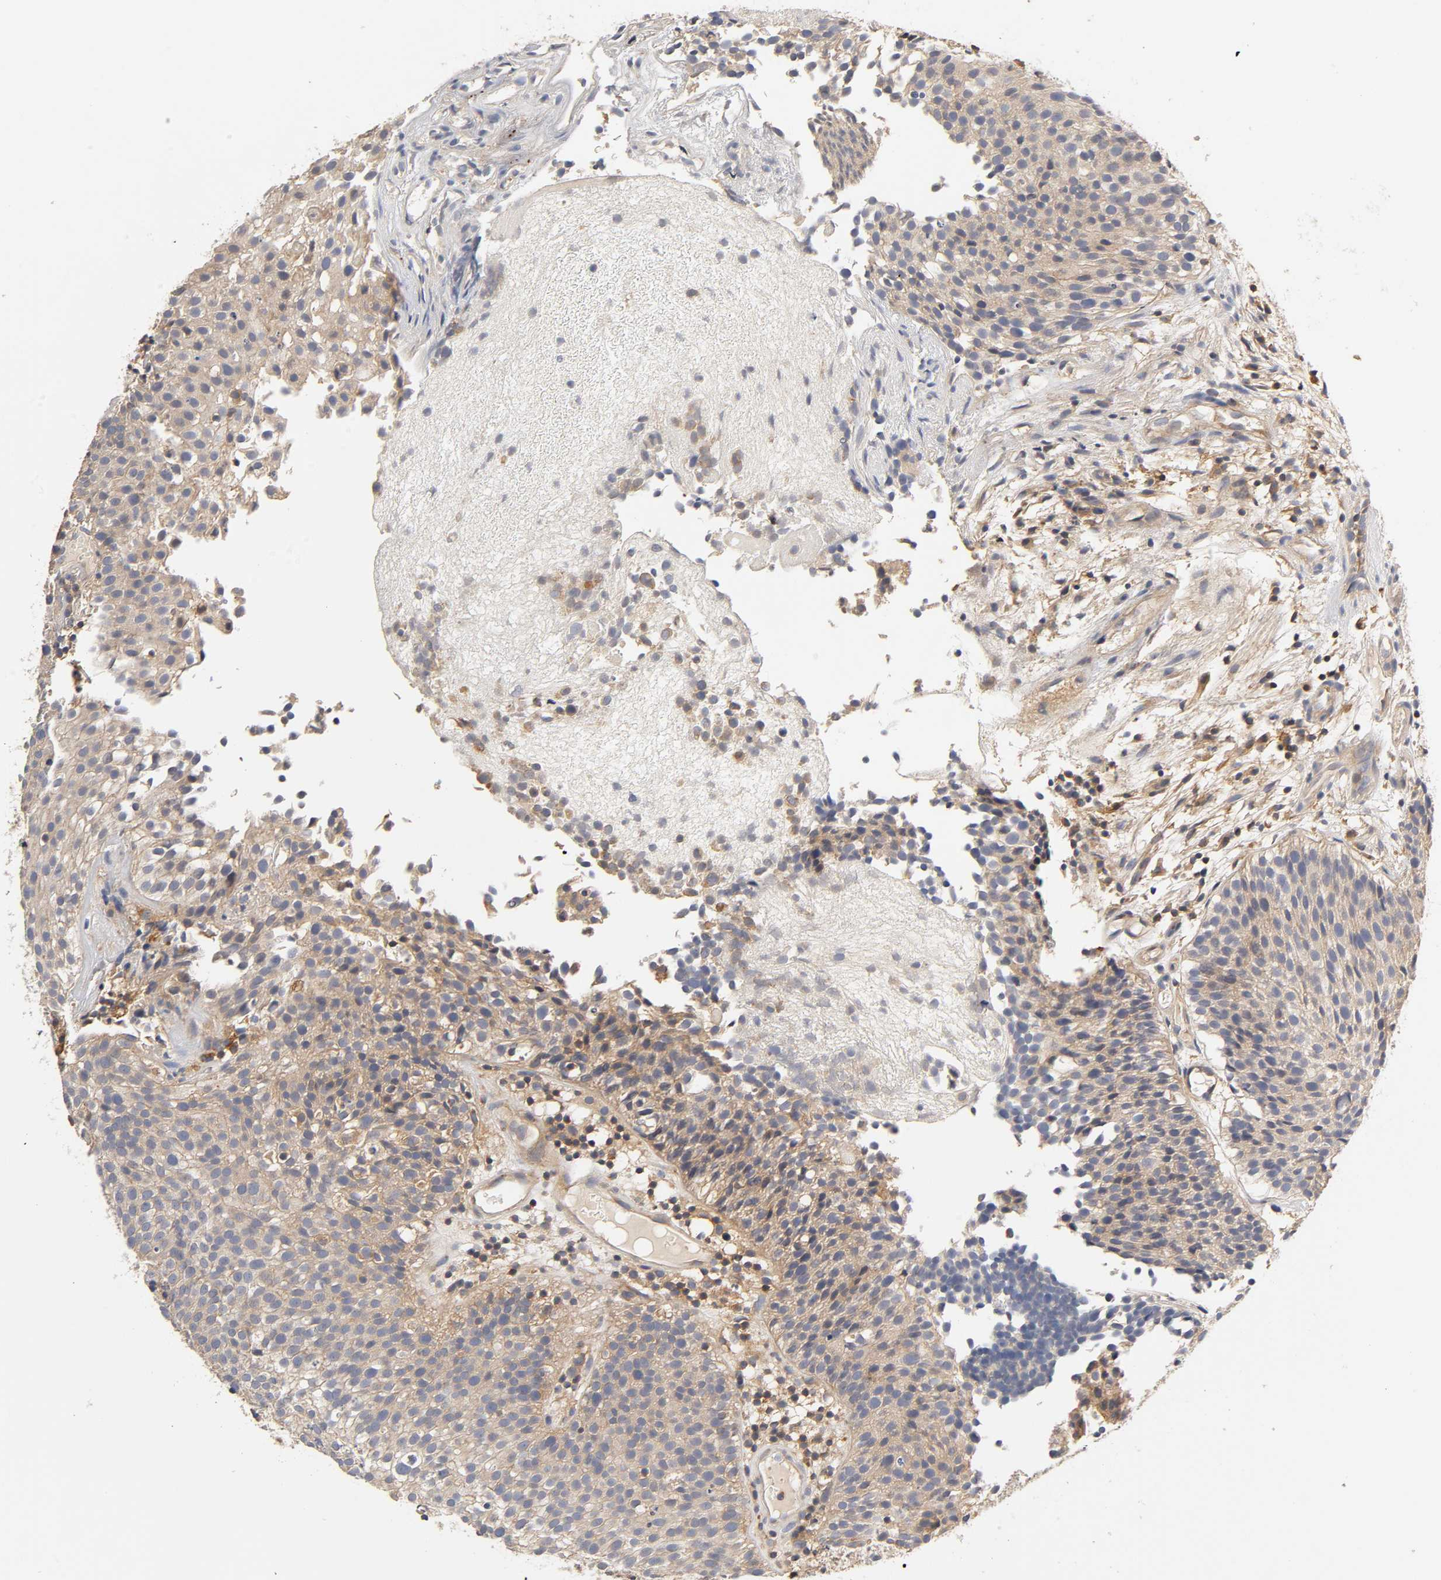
{"staining": {"intensity": "weak", "quantity": "25%-75%", "location": "cytoplasmic/membranous"}, "tissue": "urothelial cancer", "cell_type": "Tumor cells", "image_type": "cancer", "snomed": [{"axis": "morphology", "description": "Urothelial carcinoma, Low grade"}, {"axis": "topography", "description": "Urinary bladder"}], "caption": "Immunohistochemical staining of human urothelial carcinoma (low-grade) exhibits weak cytoplasmic/membranous protein positivity in about 25%-75% of tumor cells. Nuclei are stained in blue.", "gene": "RHOA", "patient": {"sex": "male", "age": 85}}